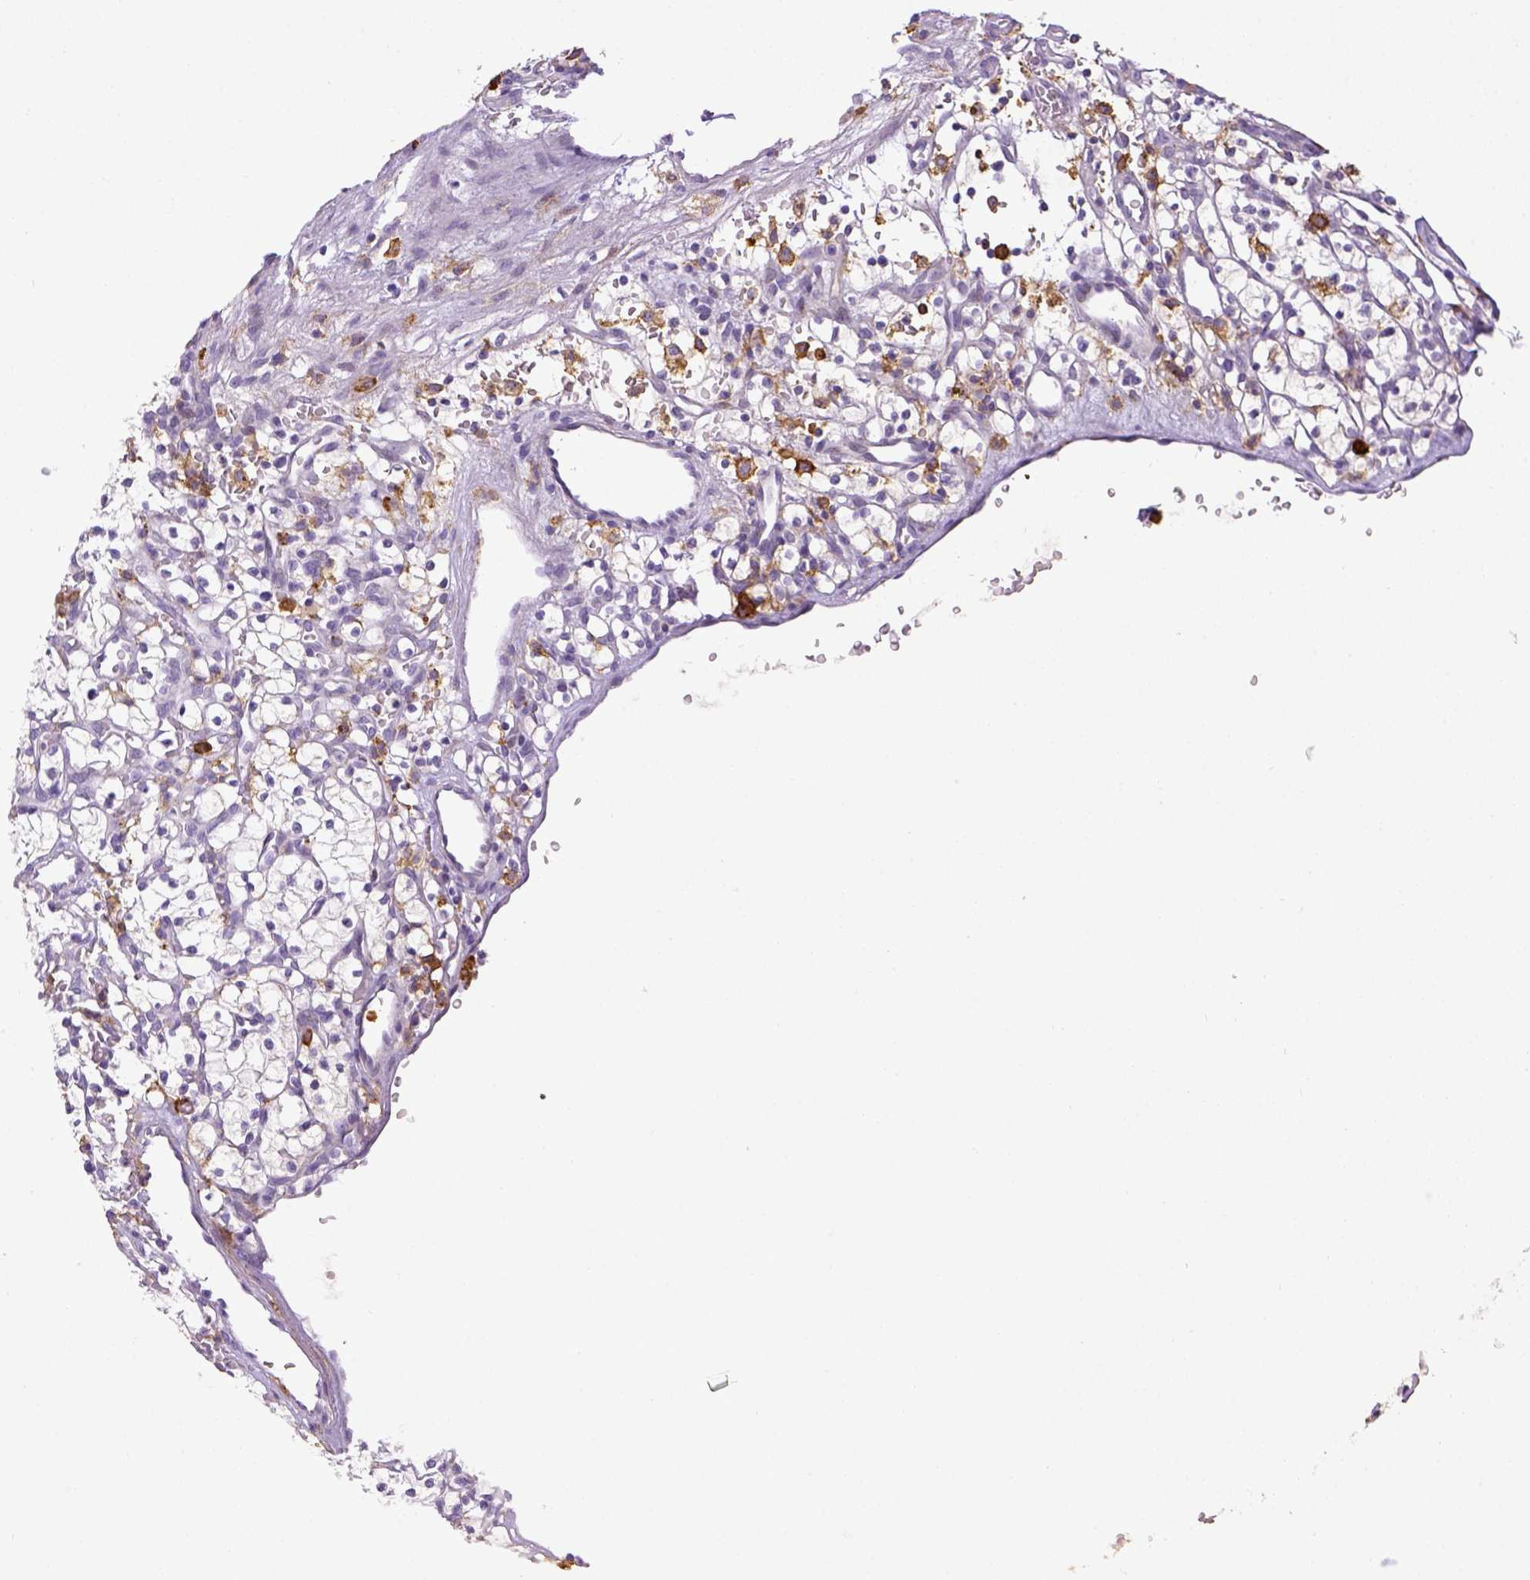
{"staining": {"intensity": "negative", "quantity": "none", "location": "none"}, "tissue": "renal cancer", "cell_type": "Tumor cells", "image_type": "cancer", "snomed": [{"axis": "morphology", "description": "Adenocarcinoma, NOS"}, {"axis": "topography", "description": "Kidney"}], "caption": "Immunohistochemical staining of adenocarcinoma (renal) reveals no significant expression in tumor cells. The staining was performed using DAB to visualize the protein expression in brown, while the nuclei were stained in blue with hematoxylin (Magnification: 20x).", "gene": "ITGAM", "patient": {"sex": "female", "age": 64}}